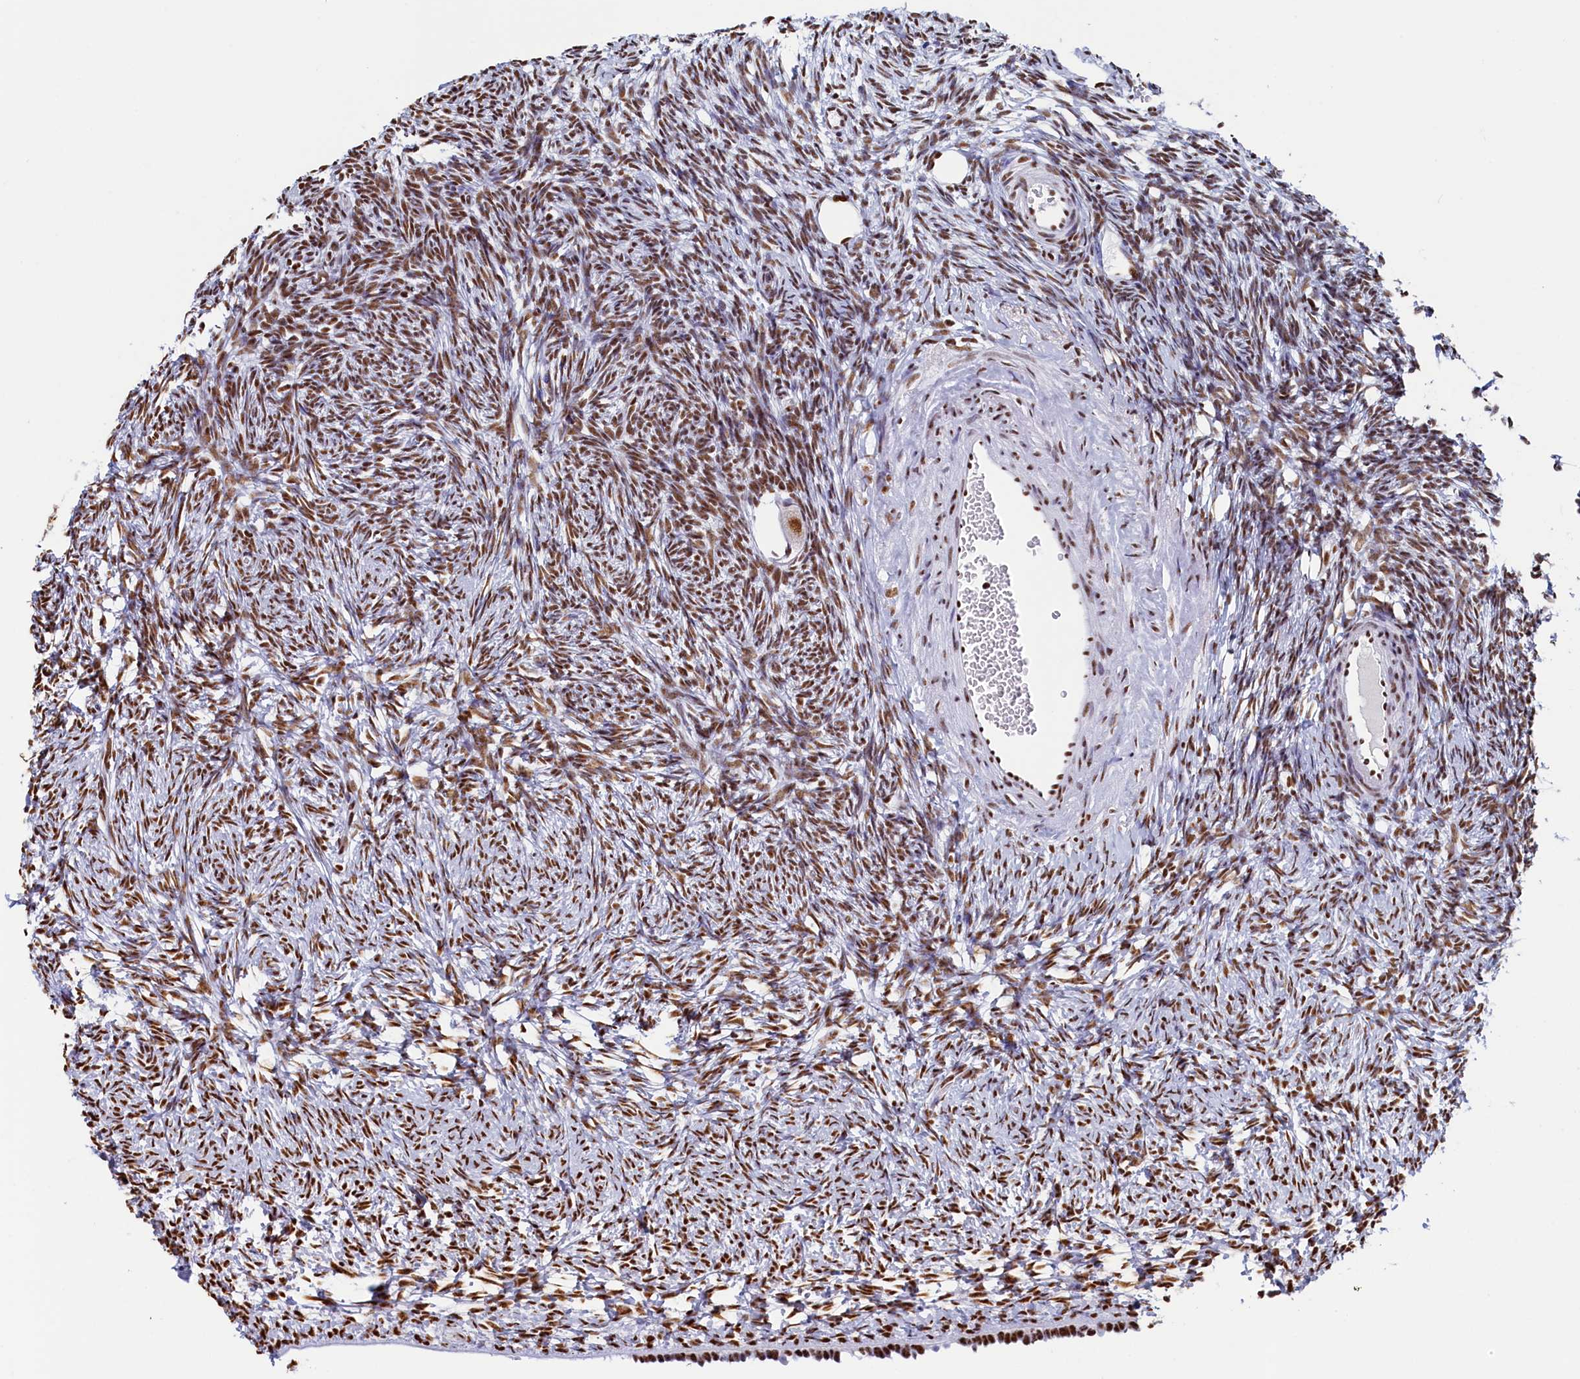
{"staining": {"intensity": "moderate", "quantity": ">75%", "location": "cytoplasmic/membranous,nuclear"}, "tissue": "ovary", "cell_type": "Follicle cells", "image_type": "normal", "snomed": [{"axis": "morphology", "description": "Normal tissue, NOS"}, {"axis": "topography", "description": "Ovary"}], "caption": "Immunohistochemistry (DAB) staining of benign human ovary reveals moderate cytoplasmic/membranous,nuclear protein positivity in approximately >75% of follicle cells.", "gene": "MOSPD3", "patient": {"sex": "female", "age": 34}}